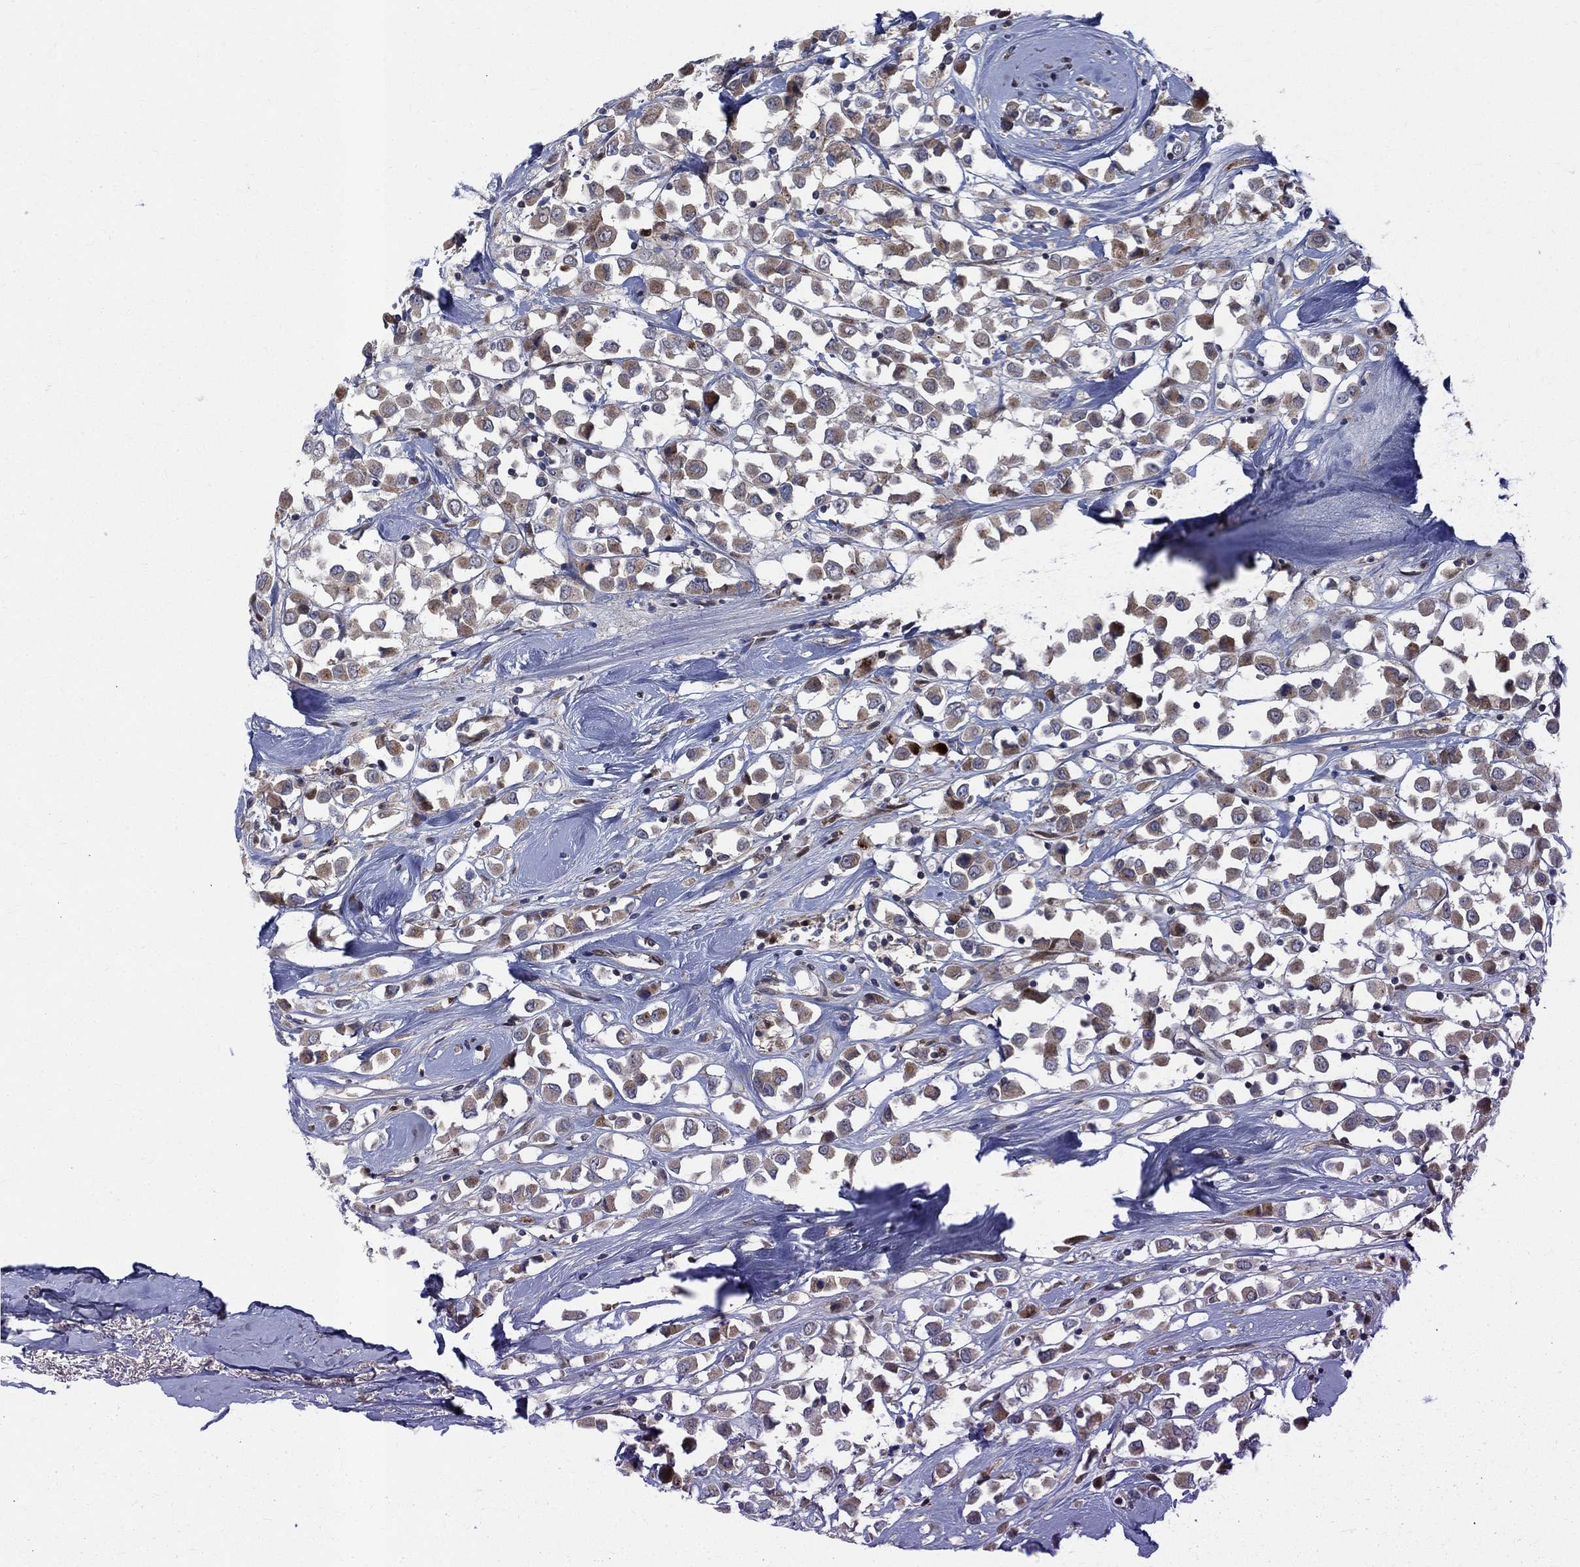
{"staining": {"intensity": "moderate", "quantity": "25%-75%", "location": "cytoplasmic/membranous"}, "tissue": "breast cancer", "cell_type": "Tumor cells", "image_type": "cancer", "snomed": [{"axis": "morphology", "description": "Duct carcinoma"}, {"axis": "topography", "description": "Breast"}], "caption": "DAB (3,3'-diaminobenzidine) immunohistochemical staining of breast cancer reveals moderate cytoplasmic/membranous protein staining in about 25%-75% of tumor cells.", "gene": "WDR19", "patient": {"sex": "female", "age": 61}}